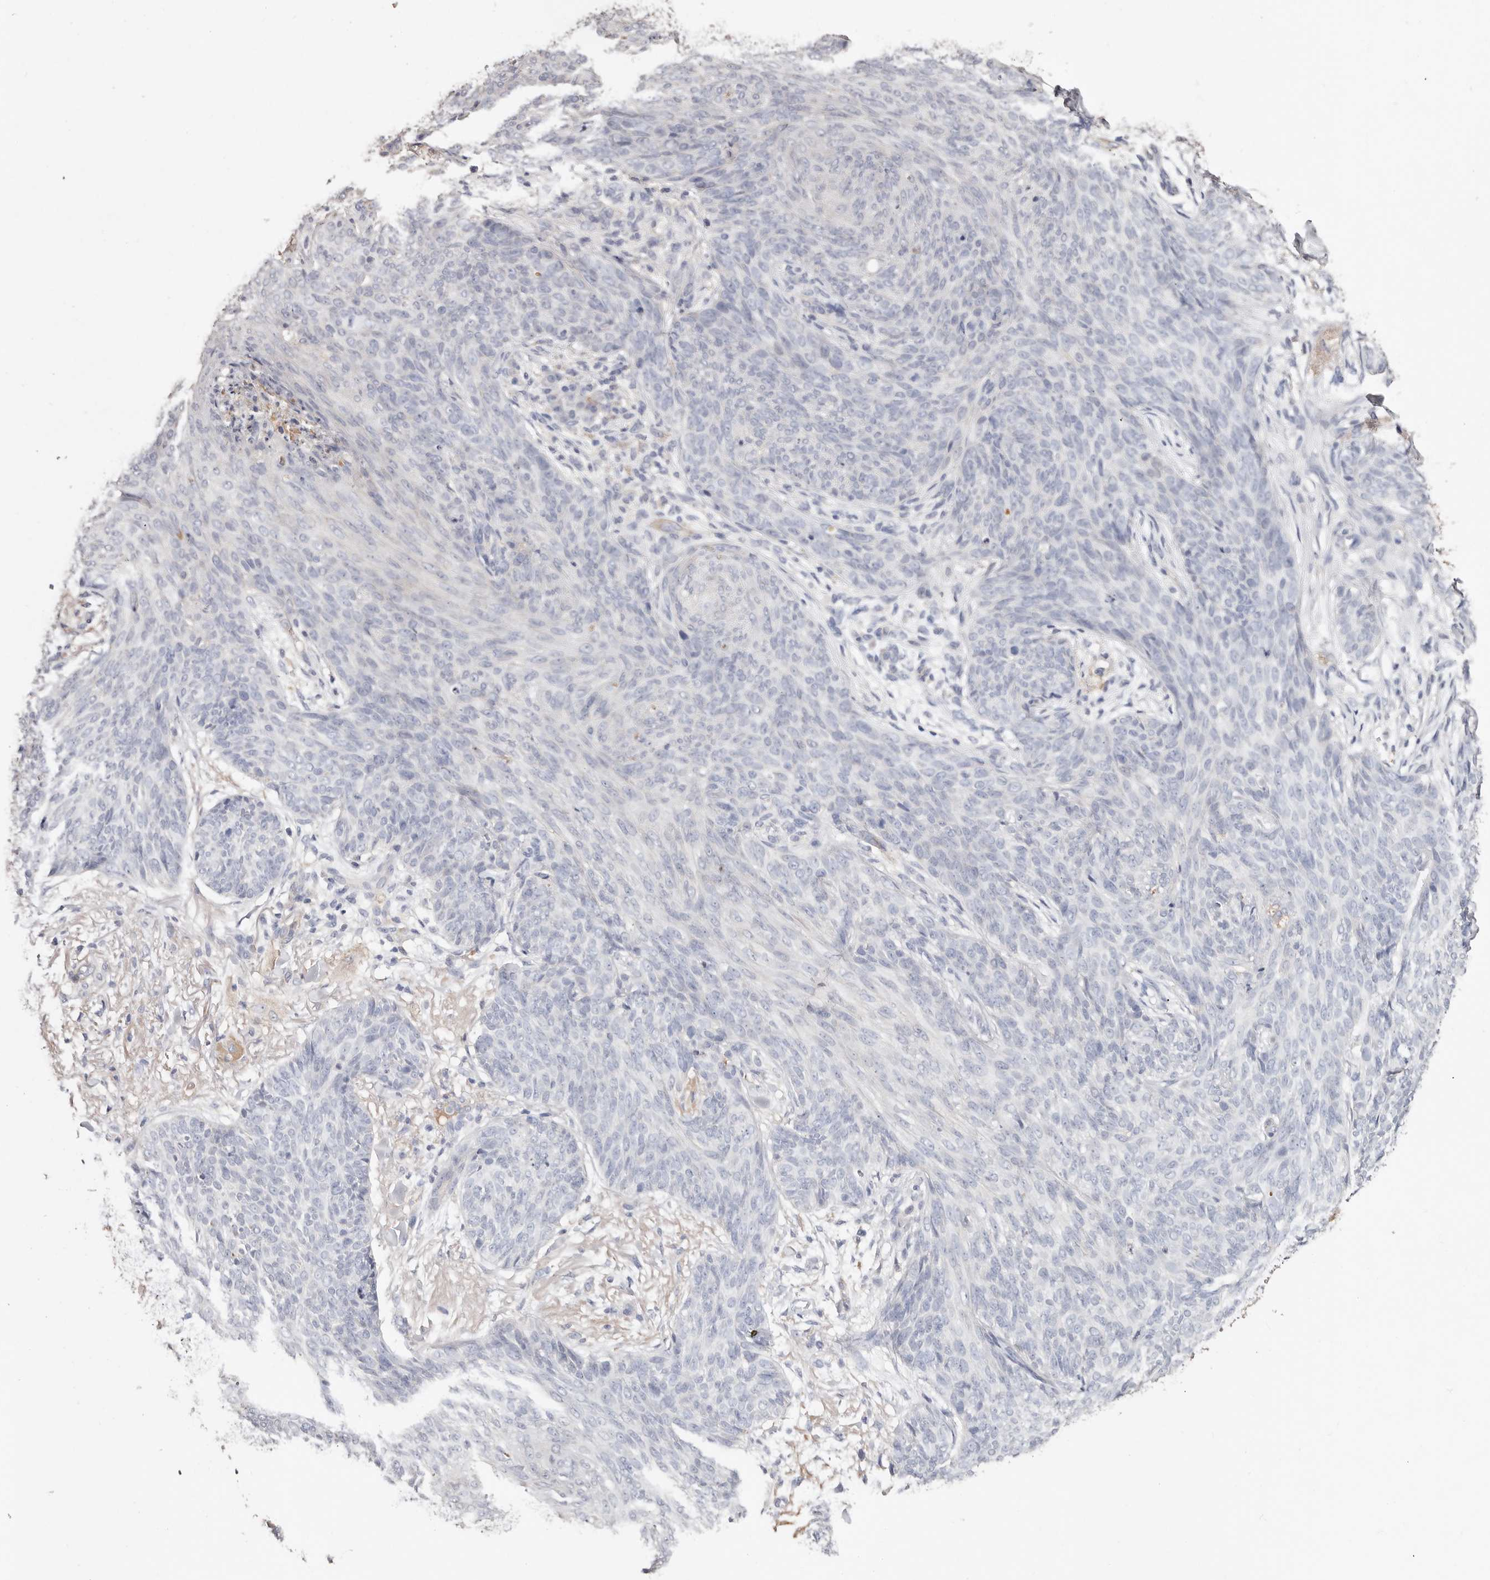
{"staining": {"intensity": "negative", "quantity": "none", "location": "none"}, "tissue": "skin cancer", "cell_type": "Tumor cells", "image_type": "cancer", "snomed": [{"axis": "morphology", "description": "Basal cell carcinoma"}, {"axis": "topography", "description": "Skin"}], "caption": "This image is of skin basal cell carcinoma stained with IHC to label a protein in brown with the nuclei are counter-stained blue. There is no expression in tumor cells.", "gene": "TGM2", "patient": {"sex": "male", "age": 85}}